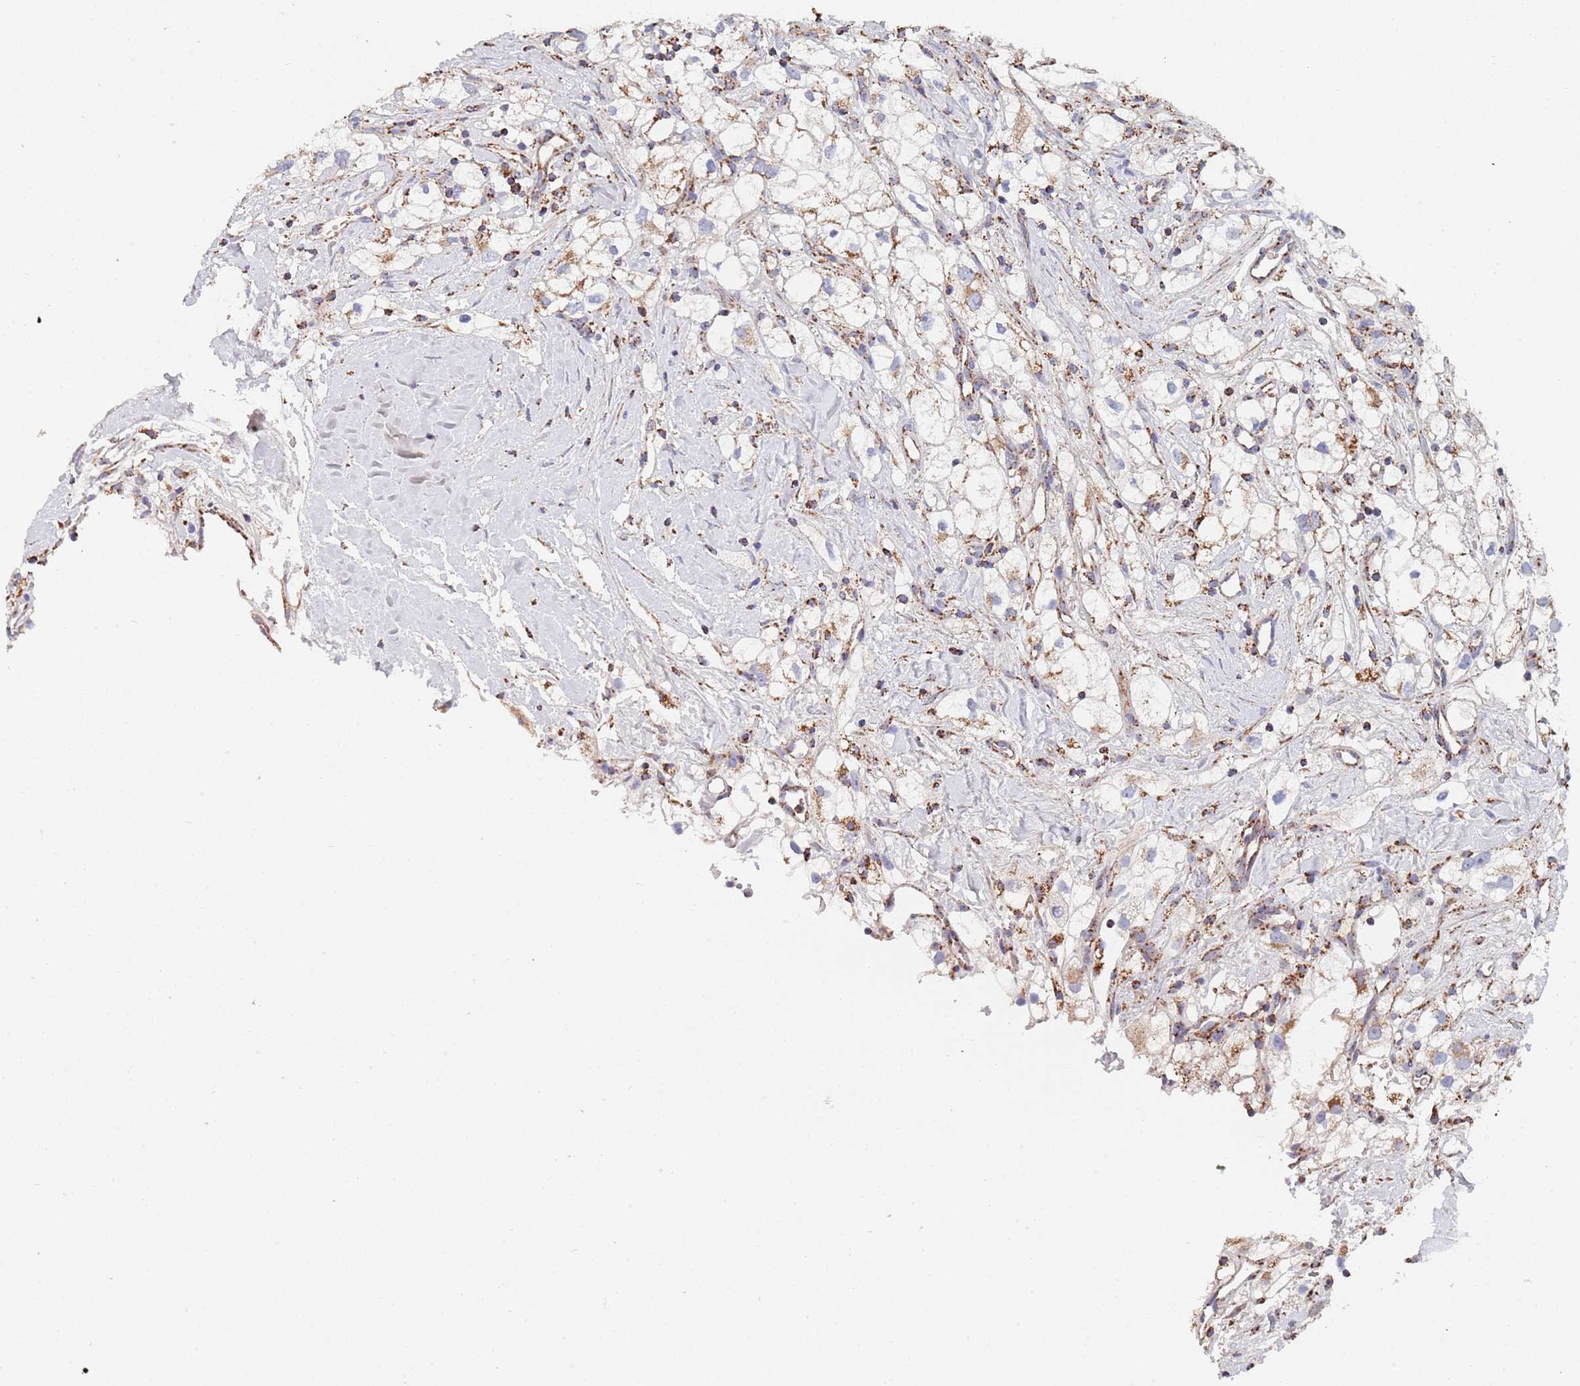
{"staining": {"intensity": "moderate", "quantity": "<25%", "location": "cytoplasmic/membranous"}, "tissue": "renal cancer", "cell_type": "Tumor cells", "image_type": "cancer", "snomed": [{"axis": "morphology", "description": "Adenocarcinoma, NOS"}, {"axis": "topography", "description": "Kidney"}], "caption": "Tumor cells show low levels of moderate cytoplasmic/membranous expression in about <25% of cells in human renal adenocarcinoma.", "gene": "PGP", "patient": {"sex": "male", "age": 59}}